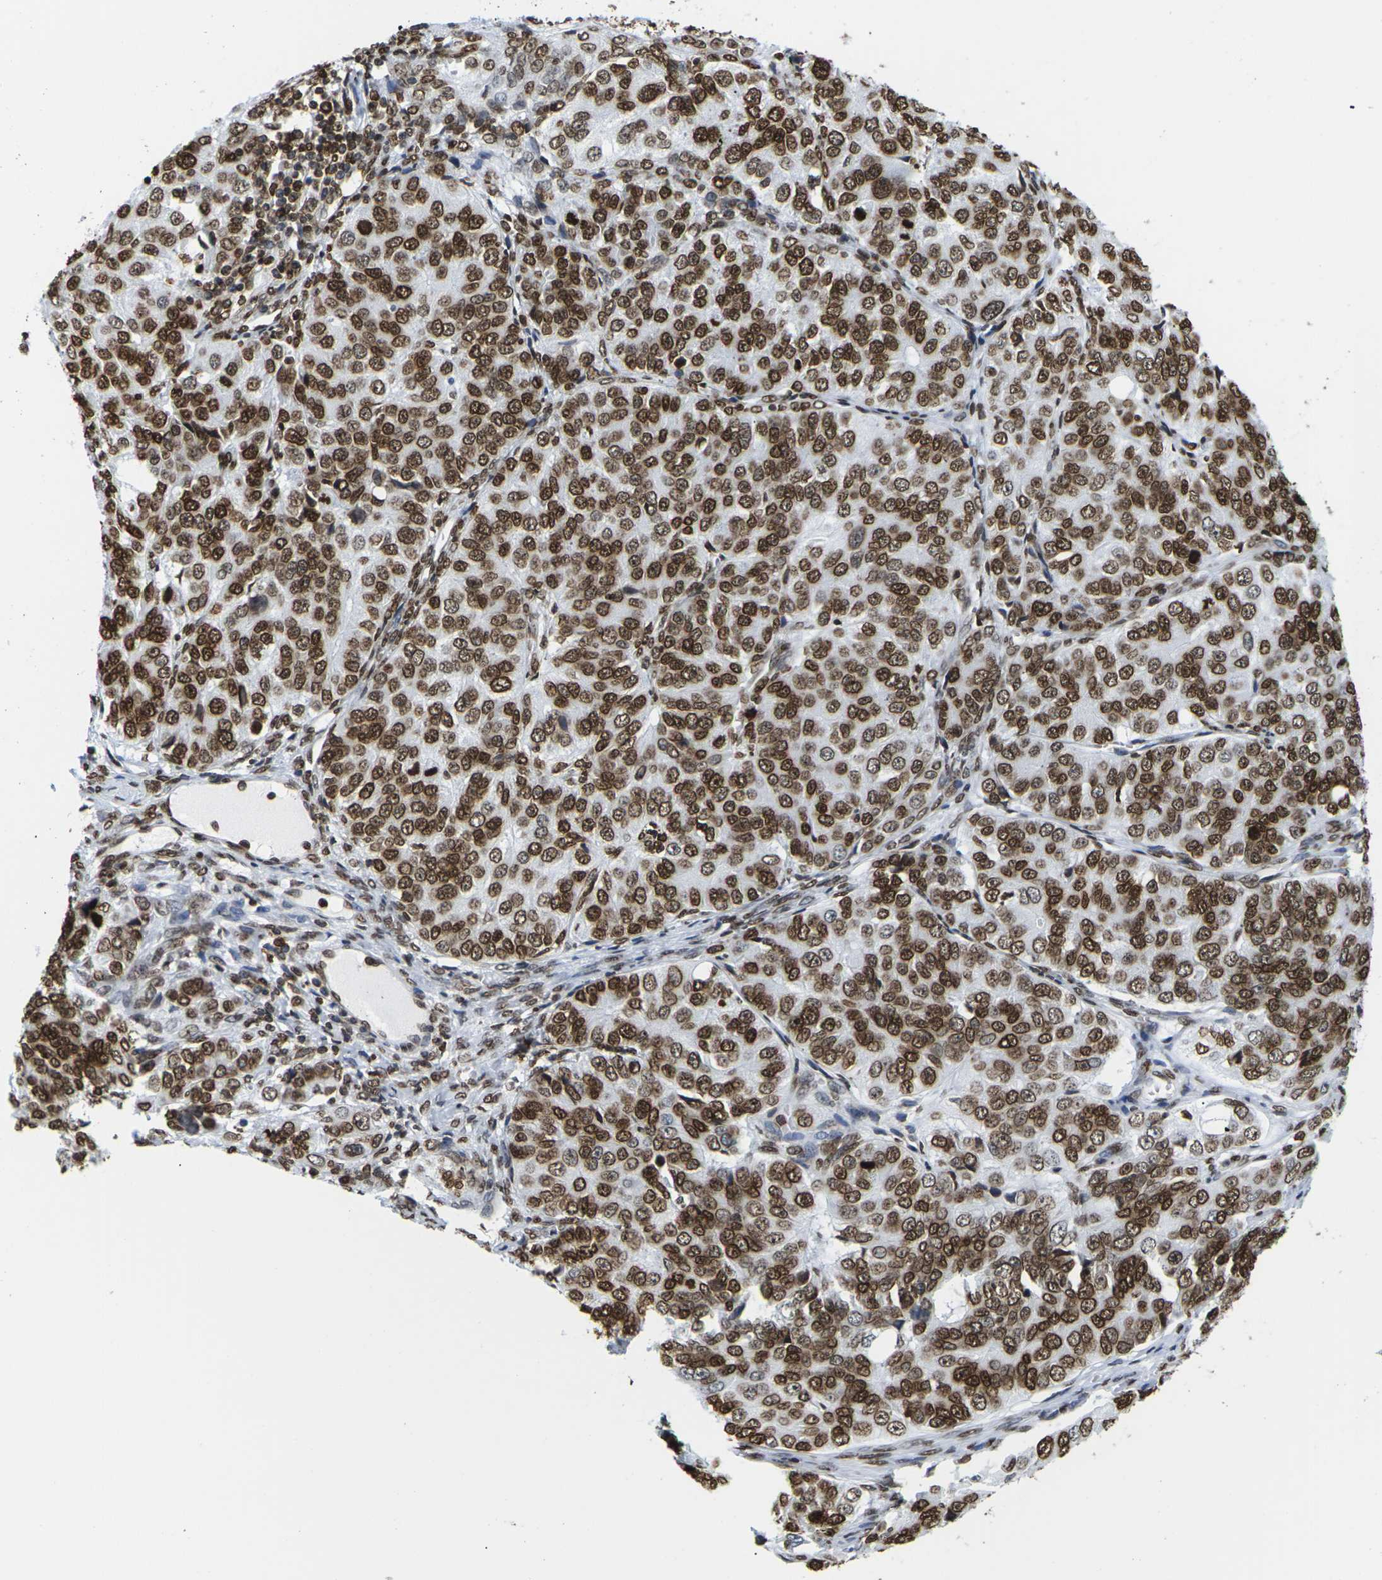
{"staining": {"intensity": "strong", "quantity": ">75%", "location": "cytoplasmic/membranous,nuclear"}, "tissue": "ovarian cancer", "cell_type": "Tumor cells", "image_type": "cancer", "snomed": [{"axis": "morphology", "description": "Carcinoma, endometroid"}, {"axis": "topography", "description": "Ovary"}], "caption": "This histopathology image exhibits immunohistochemistry (IHC) staining of human ovarian endometroid carcinoma, with high strong cytoplasmic/membranous and nuclear expression in approximately >75% of tumor cells.", "gene": "H2AC21", "patient": {"sex": "female", "age": 51}}